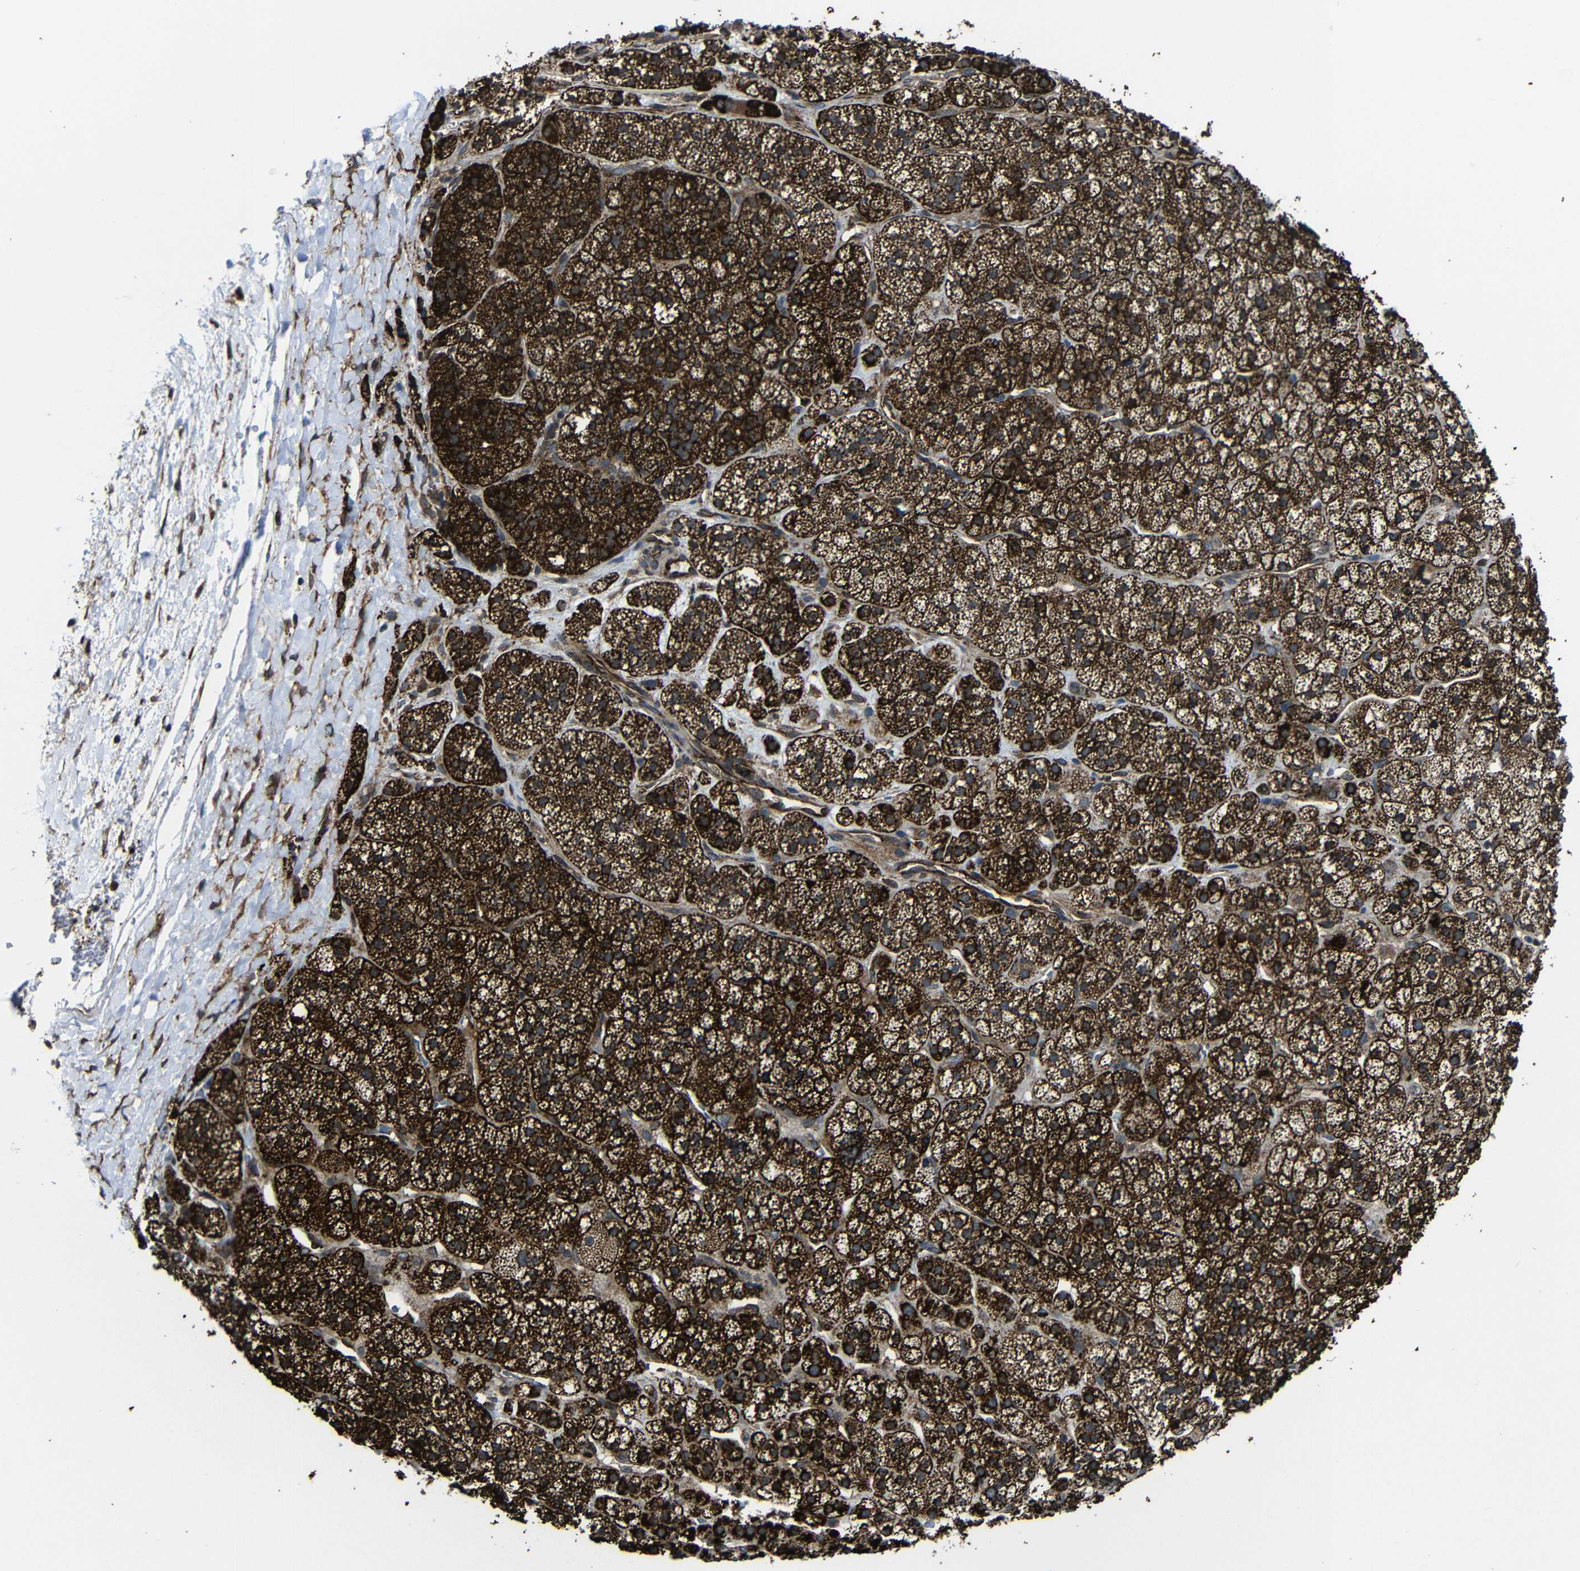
{"staining": {"intensity": "strong", "quantity": ">75%", "location": "cytoplasmic/membranous"}, "tissue": "adrenal gland", "cell_type": "Glandular cells", "image_type": "normal", "snomed": [{"axis": "morphology", "description": "Normal tissue, NOS"}, {"axis": "topography", "description": "Adrenal gland"}], "caption": "Glandular cells exhibit high levels of strong cytoplasmic/membranous expression in about >75% of cells in normal adrenal gland. (DAB IHC with brightfield microscopy, high magnification).", "gene": "KIAA0513", "patient": {"sex": "male", "age": 56}}